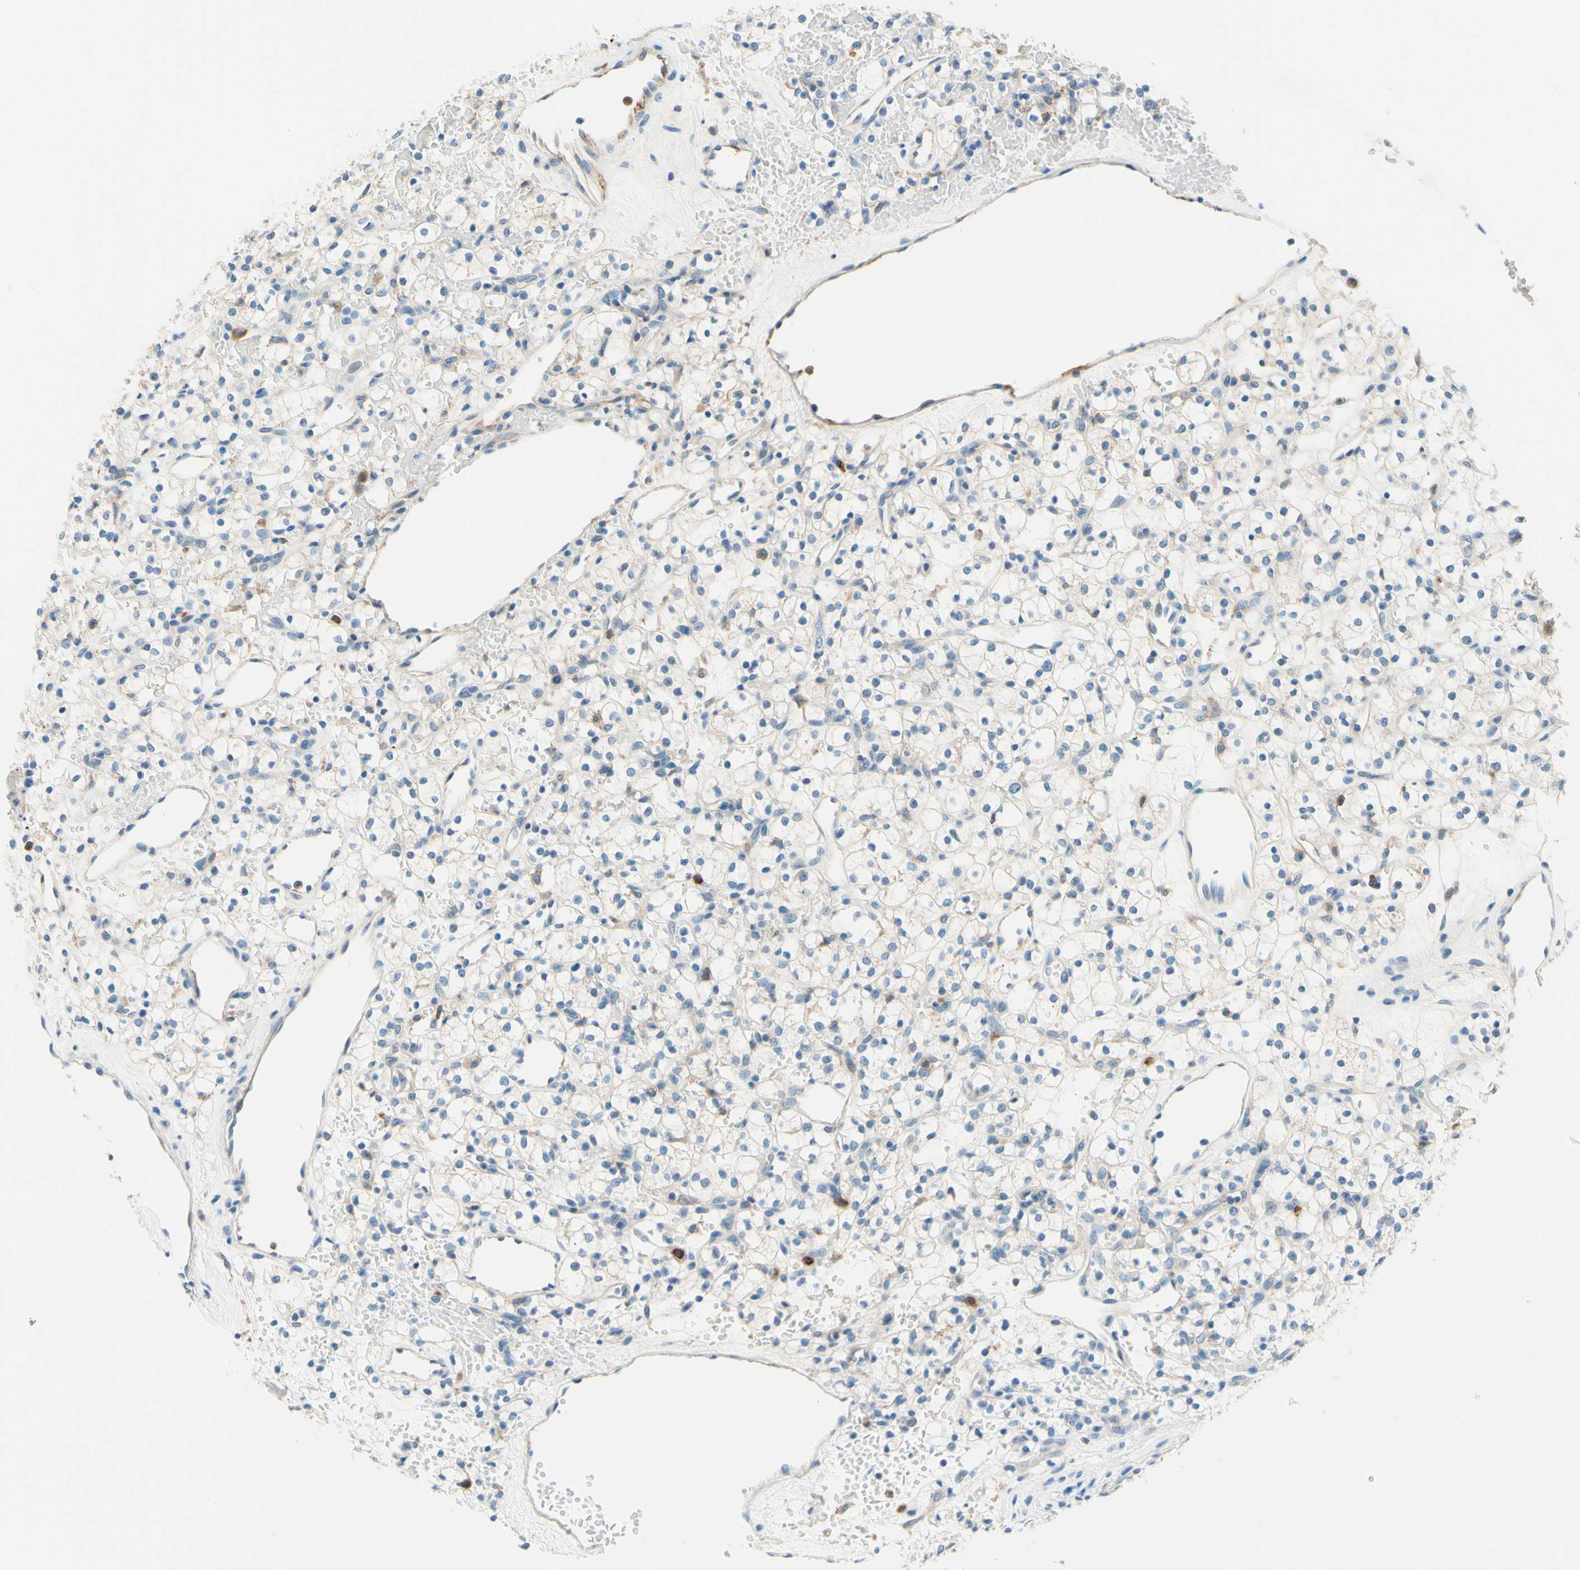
{"staining": {"intensity": "negative", "quantity": "none", "location": "none"}, "tissue": "renal cancer", "cell_type": "Tumor cells", "image_type": "cancer", "snomed": [{"axis": "morphology", "description": "Adenocarcinoma, NOS"}, {"axis": "topography", "description": "Kidney"}], "caption": "Tumor cells show no significant protein expression in adenocarcinoma (renal).", "gene": "SIGLEC9", "patient": {"sex": "female", "age": 60}}